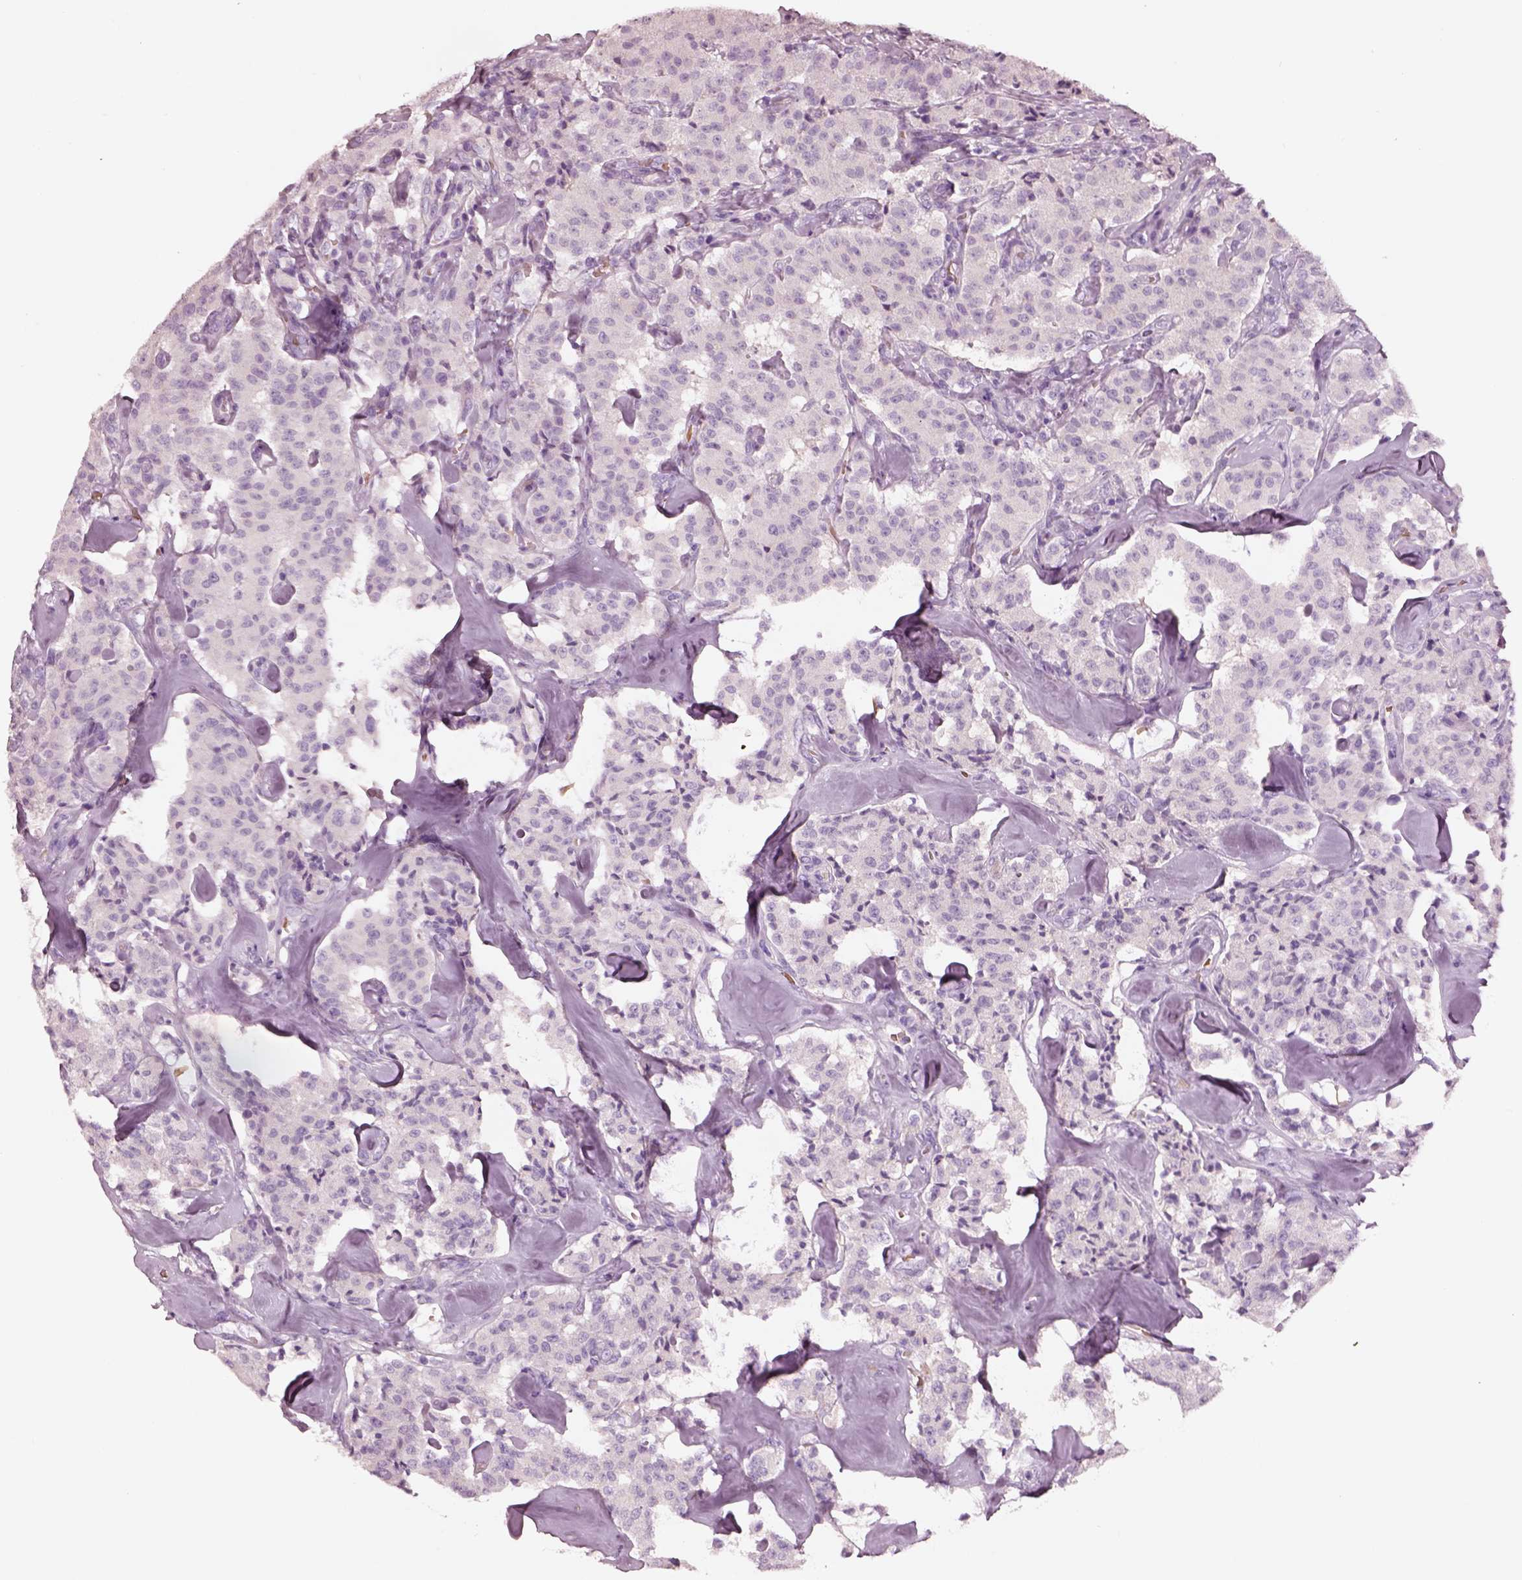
{"staining": {"intensity": "negative", "quantity": "none", "location": "none"}, "tissue": "carcinoid", "cell_type": "Tumor cells", "image_type": "cancer", "snomed": [{"axis": "morphology", "description": "Carcinoid, malignant, NOS"}, {"axis": "topography", "description": "Pancreas"}], "caption": "This micrograph is of carcinoid stained with immunohistochemistry (IHC) to label a protein in brown with the nuclei are counter-stained blue. There is no expression in tumor cells.", "gene": "ELSPBP1", "patient": {"sex": "male", "age": 41}}